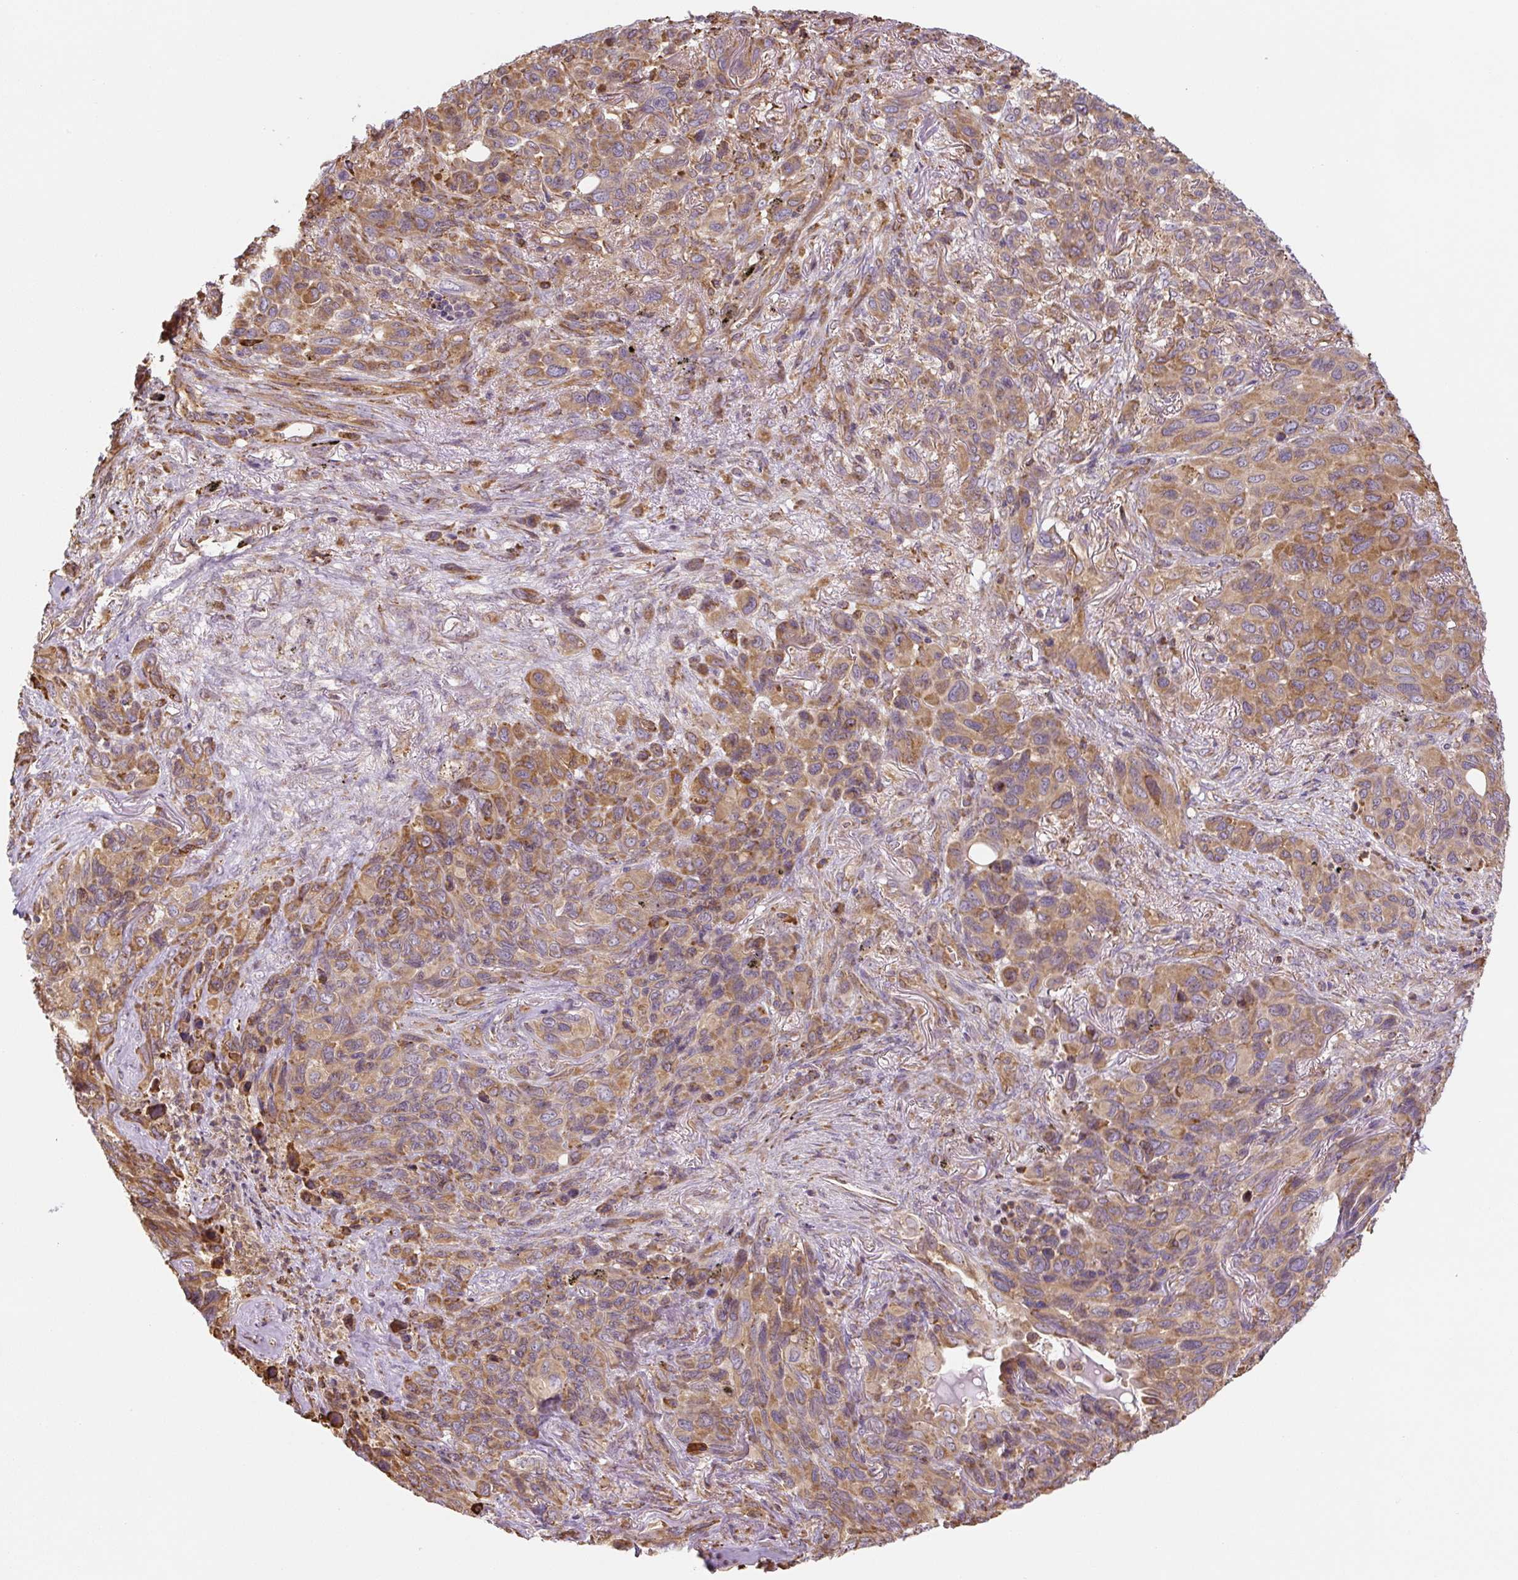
{"staining": {"intensity": "moderate", "quantity": "25%-75%", "location": "cytoplasmic/membranous"}, "tissue": "melanoma", "cell_type": "Tumor cells", "image_type": "cancer", "snomed": [{"axis": "morphology", "description": "Malignant melanoma, Metastatic site"}, {"axis": "topography", "description": "Lung"}], "caption": "Immunohistochemical staining of human malignant melanoma (metastatic site) reveals medium levels of moderate cytoplasmic/membranous protein staining in approximately 25%-75% of tumor cells.", "gene": "RASA1", "patient": {"sex": "male", "age": 48}}